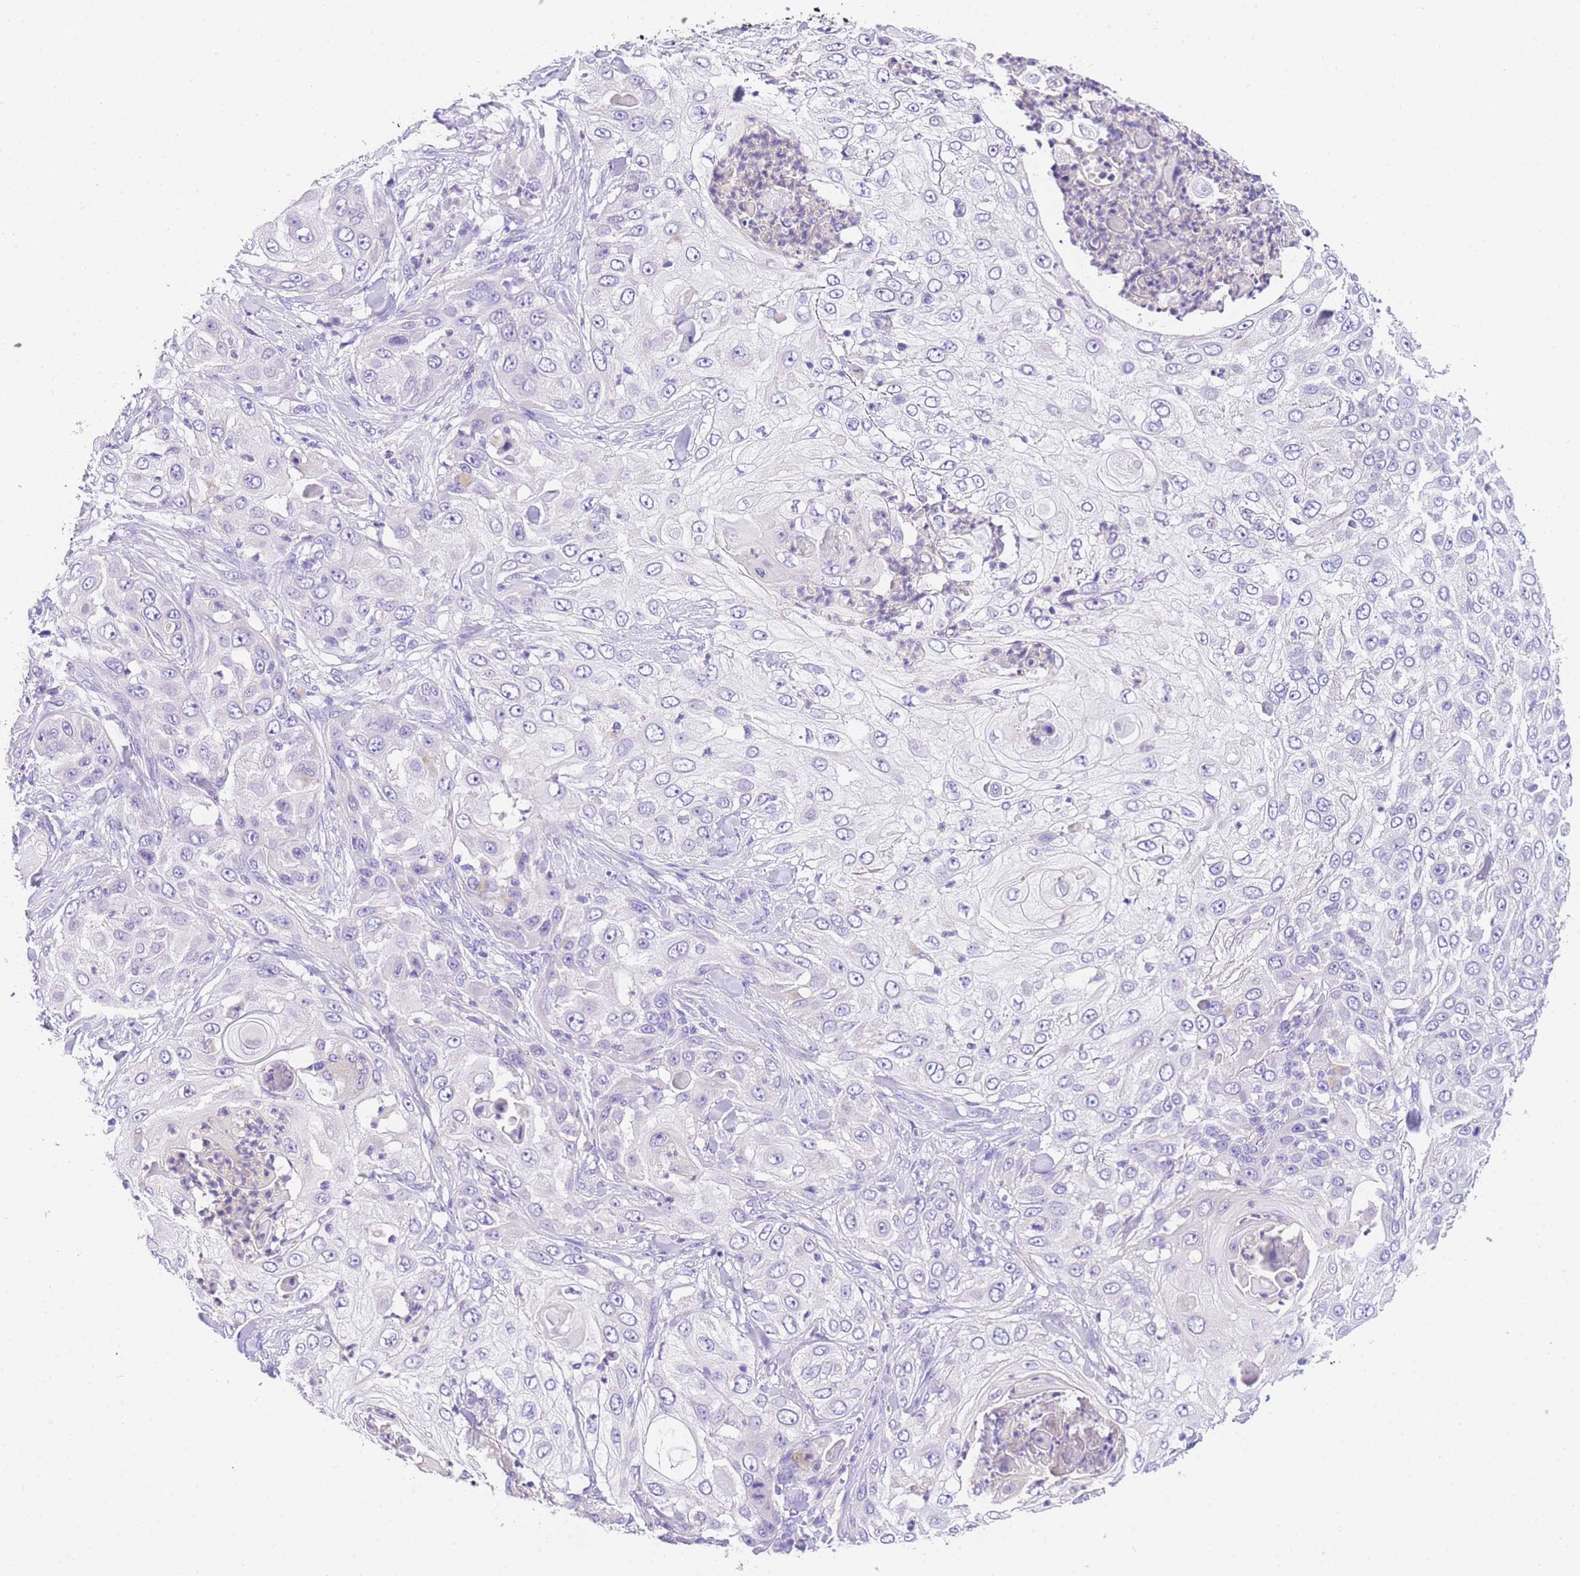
{"staining": {"intensity": "negative", "quantity": "none", "location": "none"}, "tissue": "skin cancer", "cell_type": "Tumor cells", "image_type": "cancer", "snomed": [{"axis": "morphology", "description": "Squamous cell carcinoma, NOS"}, {"axis": "topography", "description": "Skin"}], "caption": "Immunohistochemistry (IHC) photomicrograph of neoplastic tissue: squamous cell carcinoma (skin) stained with DAB (3,3'-diaminobenzidine) displays no significant protein positivity in tumor cells.", "gene": "EPN2", "patient": {"sex": "female", "age": 44}}